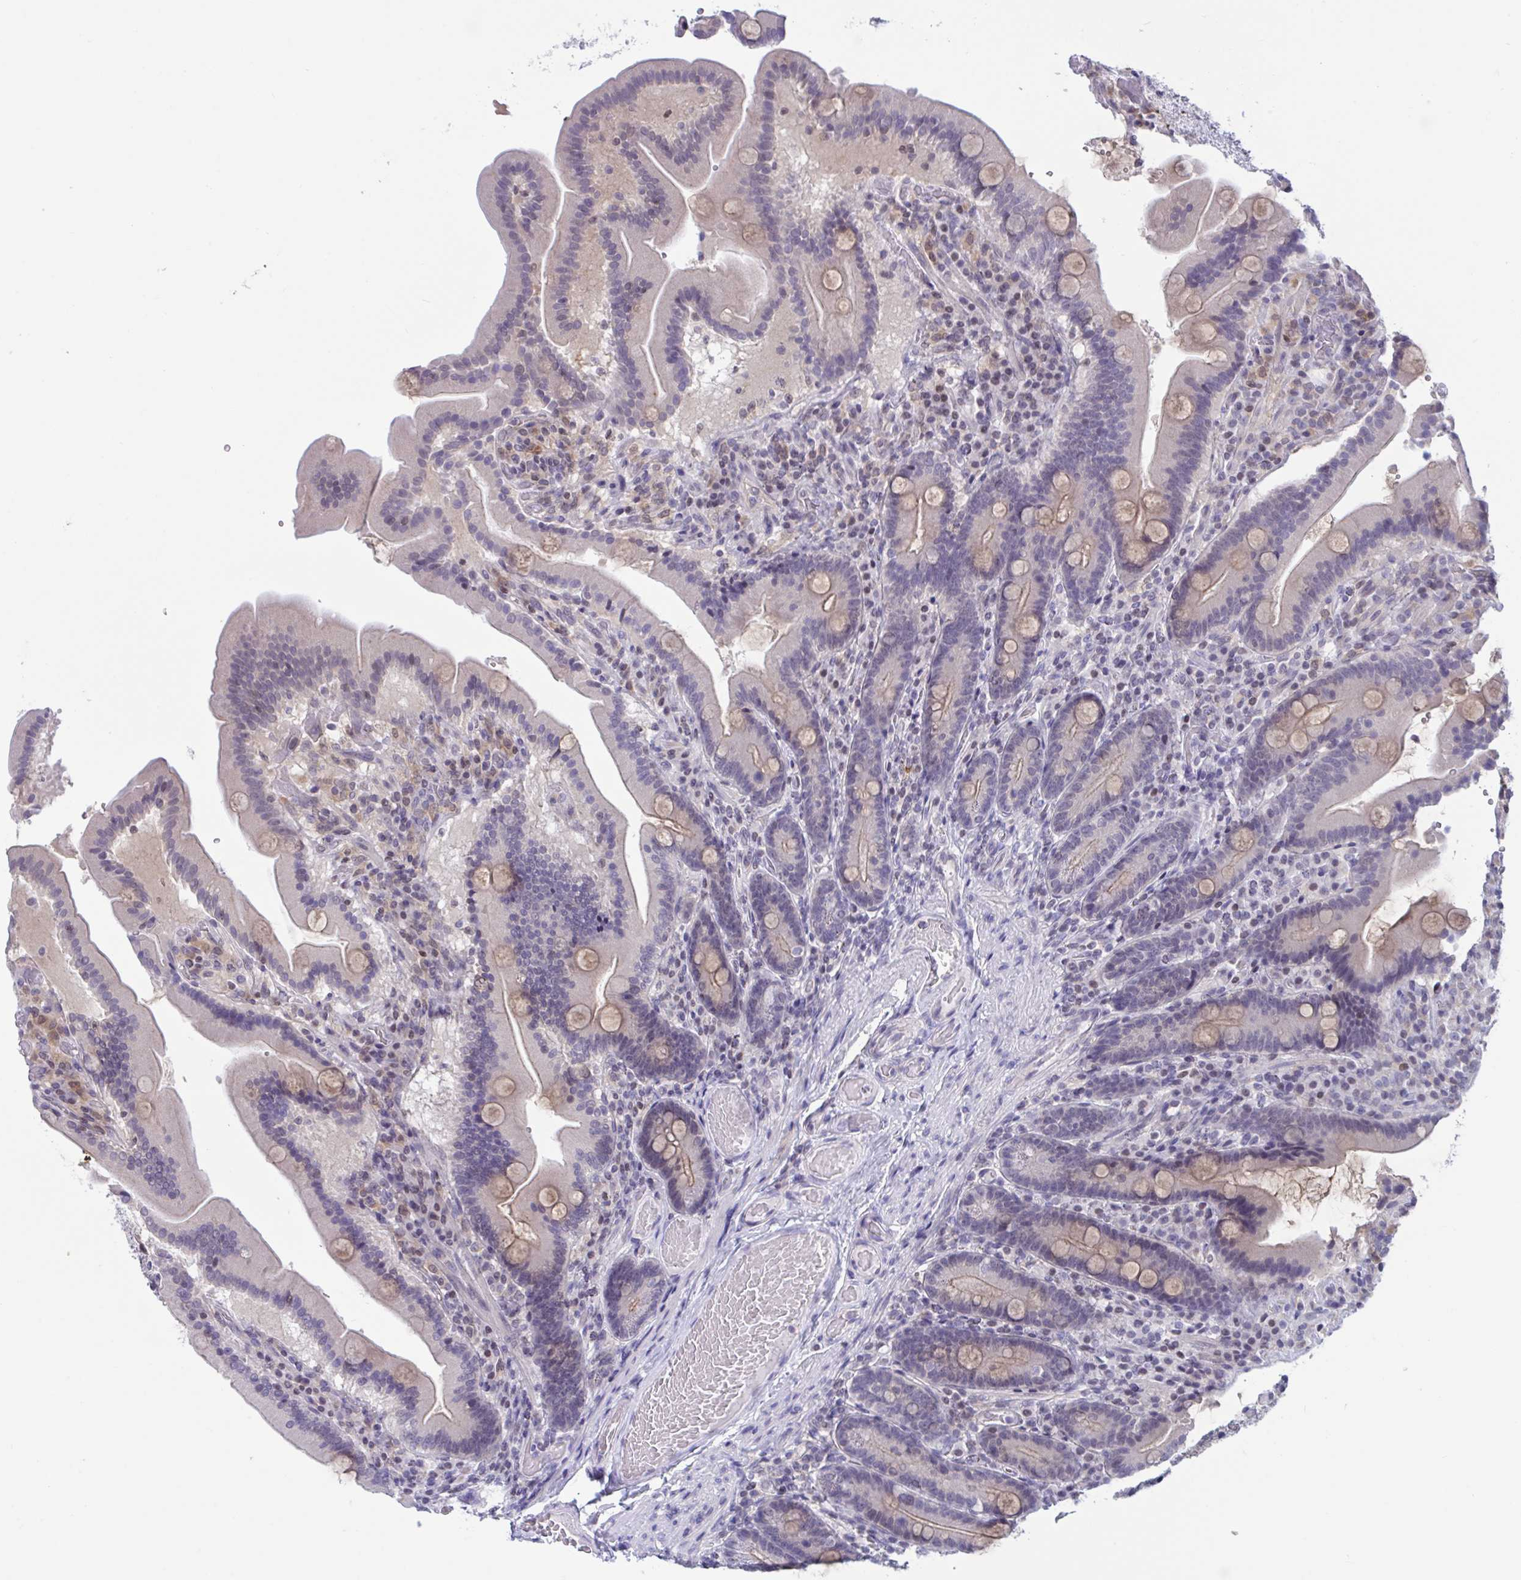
{"staining": {"intensity": "weak", "quantity": "25%-75%", "location": "cytoplasmic/membranous"}, "tissue": "duodenum", "cell_type": "Glandular cells", "image_type": "normal", "snomed": [{"axis": "morphology", "description": "Normal tissue, NOS"}, {"axis": "topography", "description": "Duodenum"}], "caption": "Protein staining by immunohistochemistry reveals weak cytoplasmic/membranous staining in approximately 25%-75% of glandular cells in benign duodenum.", "gene": "SNX11", "patient": {"sex": "female", "age": 62}}